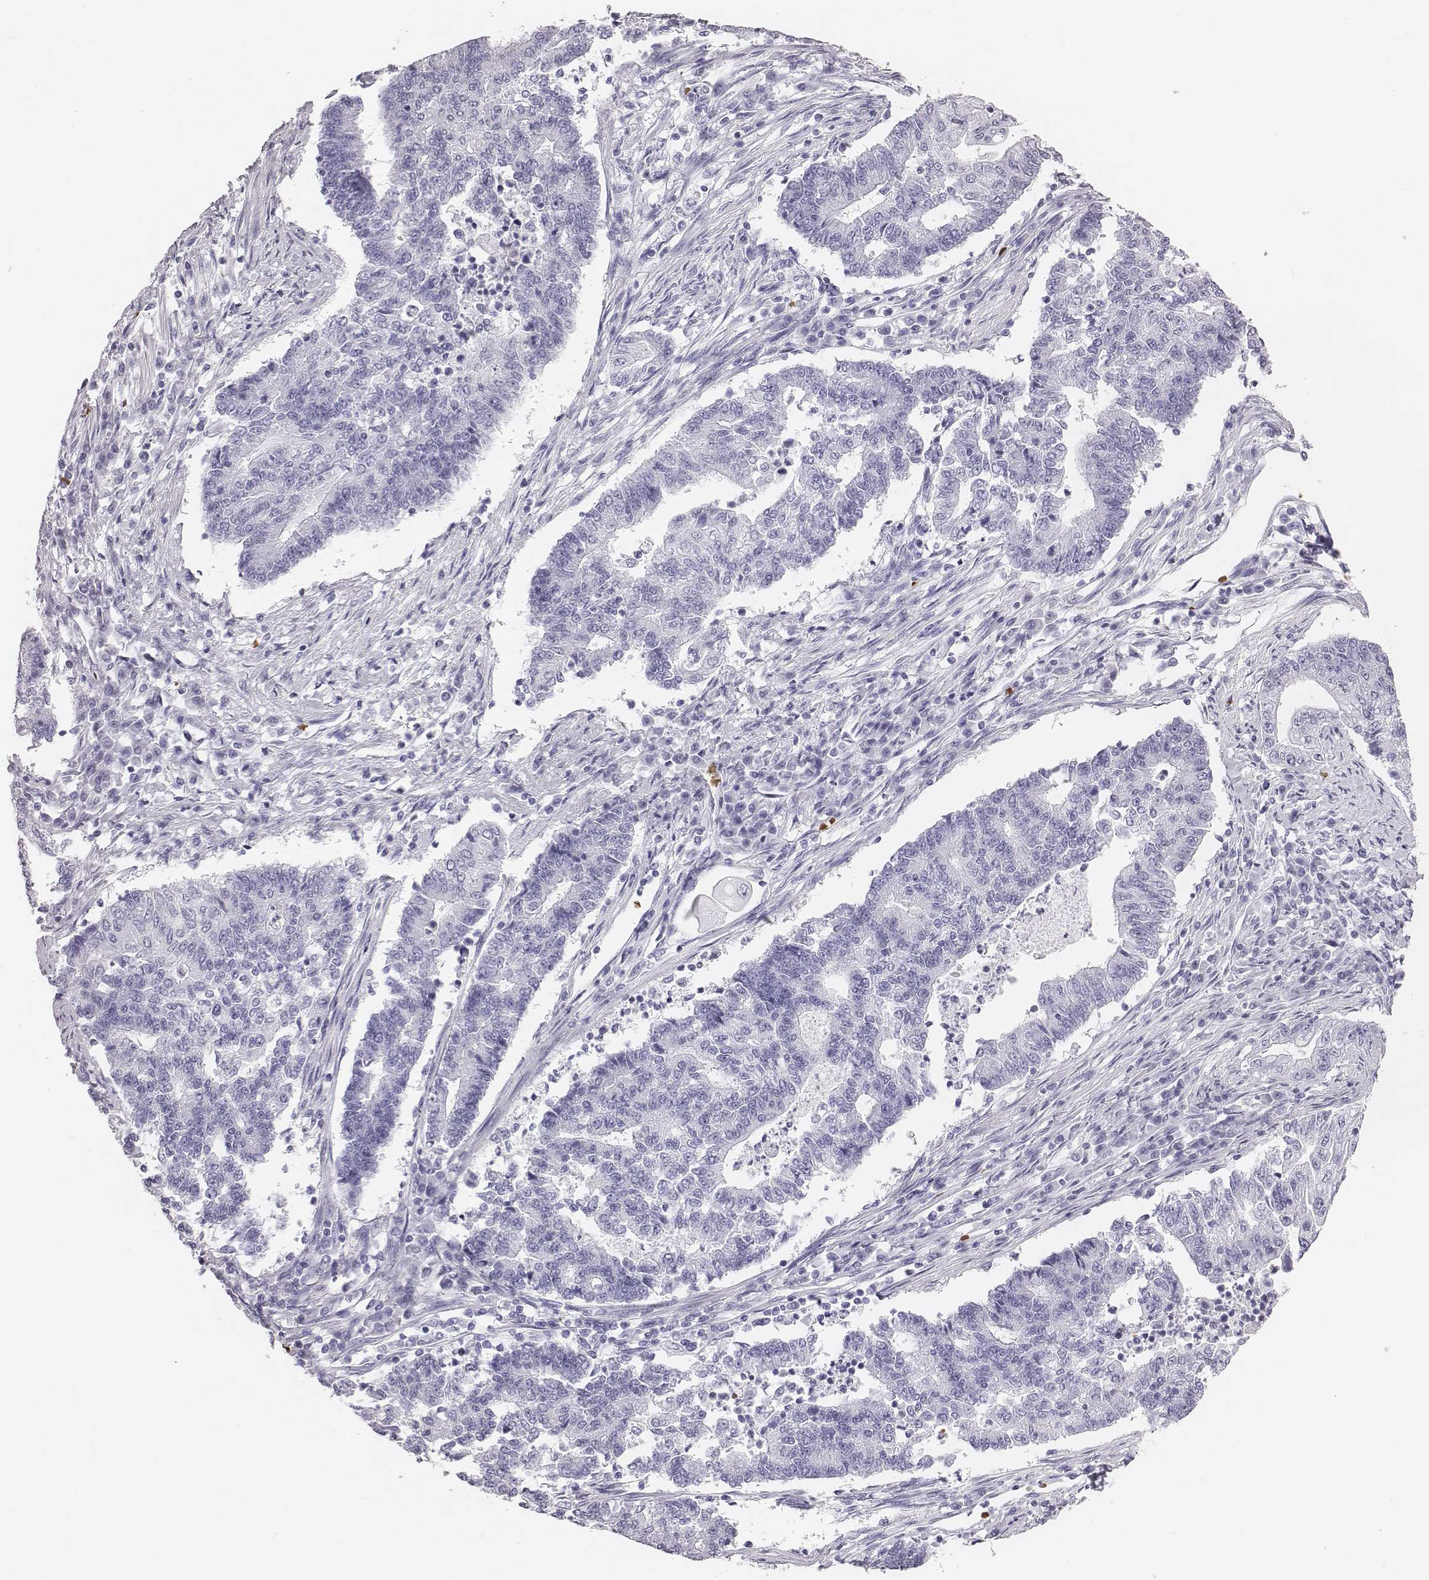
{"staining": {"intensity": "negative", "quantity": "none", "location": "none"}, "tissue": "endometrial cancer", "cell_type": "Tumor cells", "image_type": "cancer", "snomed": [{"axis": "morphology", "description": "Adenocarcinoma, NOS"}, {"axis": "topography", "description": "Uterus"}, {"axis": "topography", "description": "Endometrium"}], "caption": "The immunohistochemistry image has no significant expression in tumor cells of endometrial adenocarcinoma tissue.", "gene": "HBZ", "patient": {"sex": "female", "age": 54}}